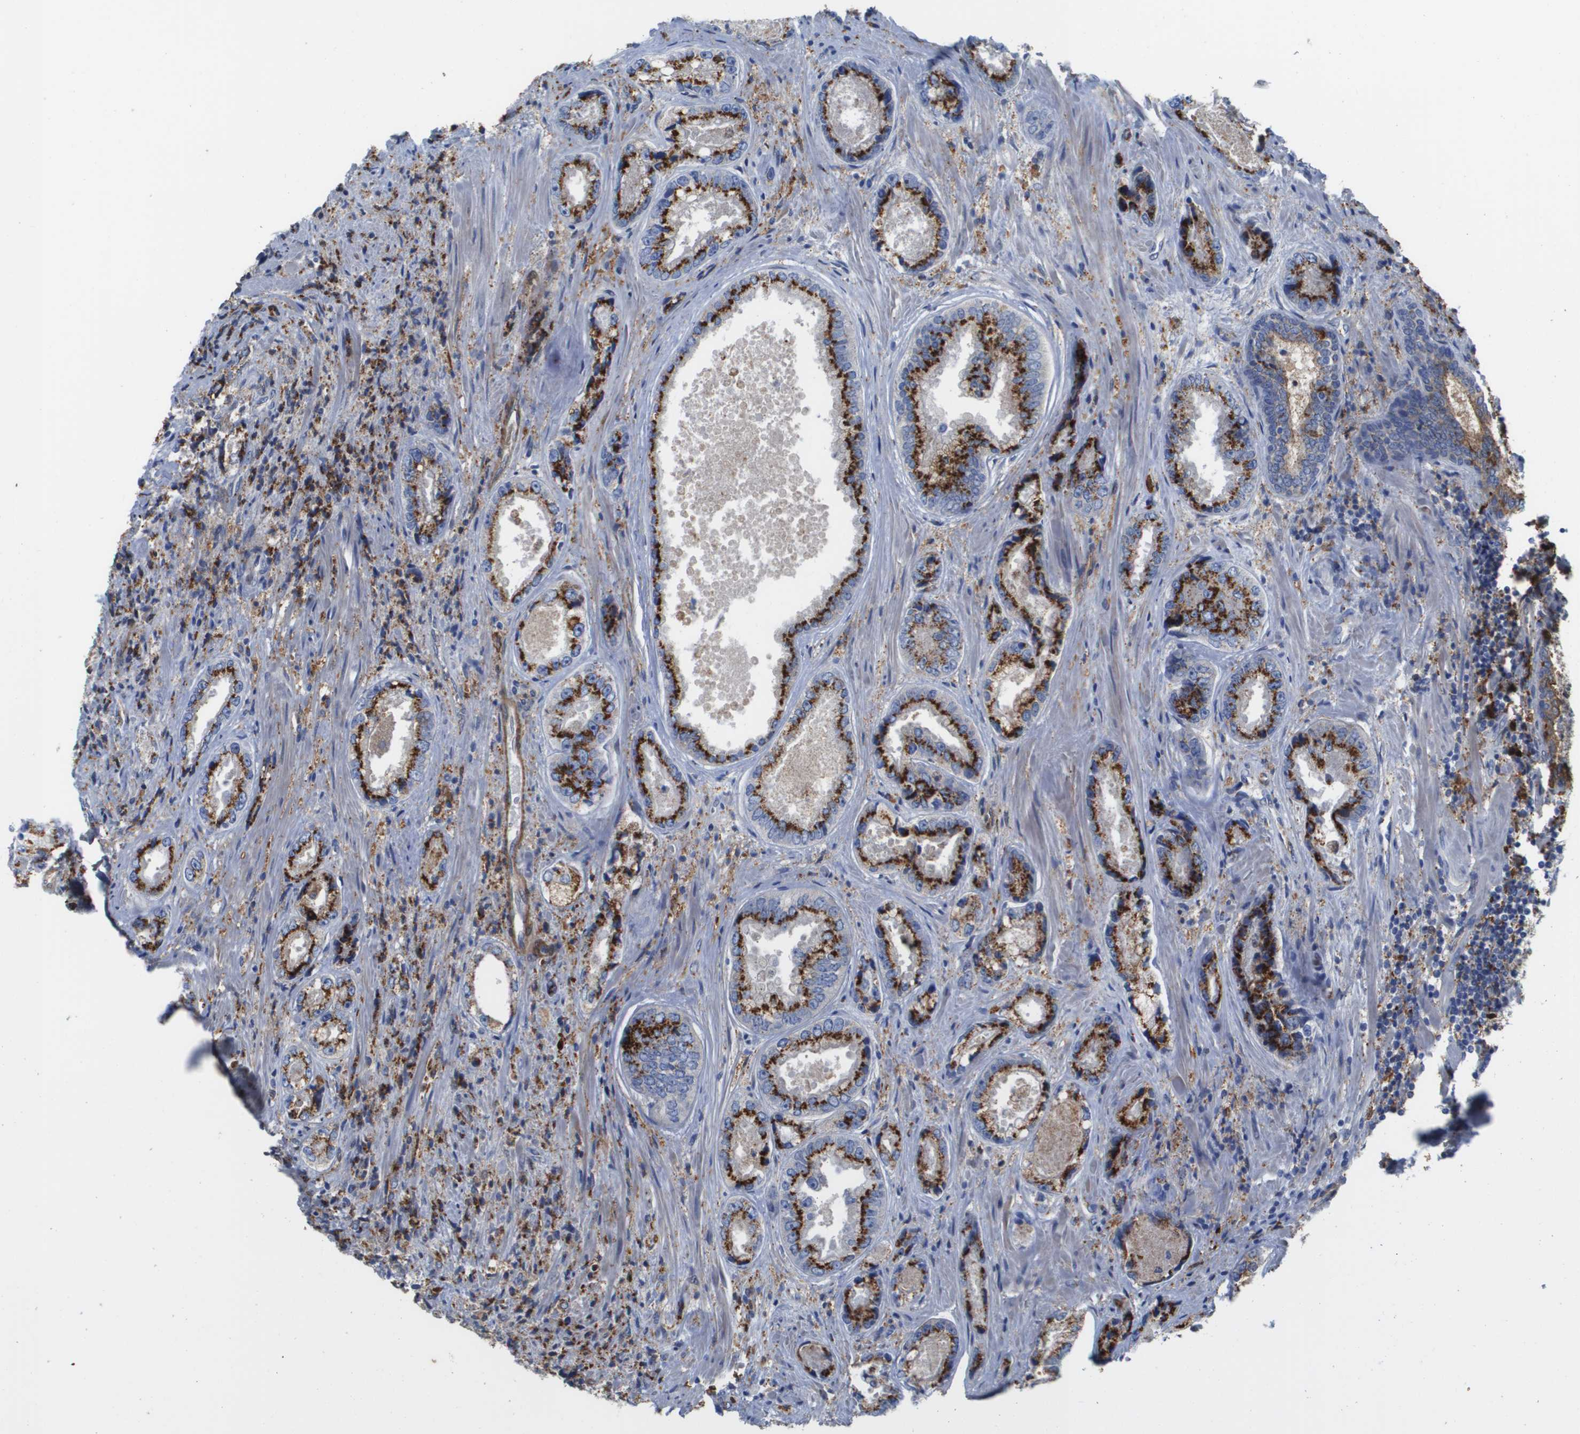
{"staining": {"intensity": "strong", "quantity": ">75%", "location": "cytoplasmic/membranous"}, "tissue": "prostate cancer", "cell_type": "Tumor cells", "image_type": "cancer", "snomed": [{"axis": "morphology", "description": "Adenocarcinoma, High grade"}, {"axis": "topography", "description": "Prostate"}], "caption": "The micrograph exhibits staining of high-grade adenocarcinoma (prostate), revealing strong cytoplasmic/membranous protein staining (brown color) within tumor cells. The staining was performed using DAB (3,3'-diaminobenzidine), with brown indicating positive protein expression. Nuclei are stained blue with hematoxylin.", "gene": "SLC37A2", "patient": {"sex": "male", "age": 61}}